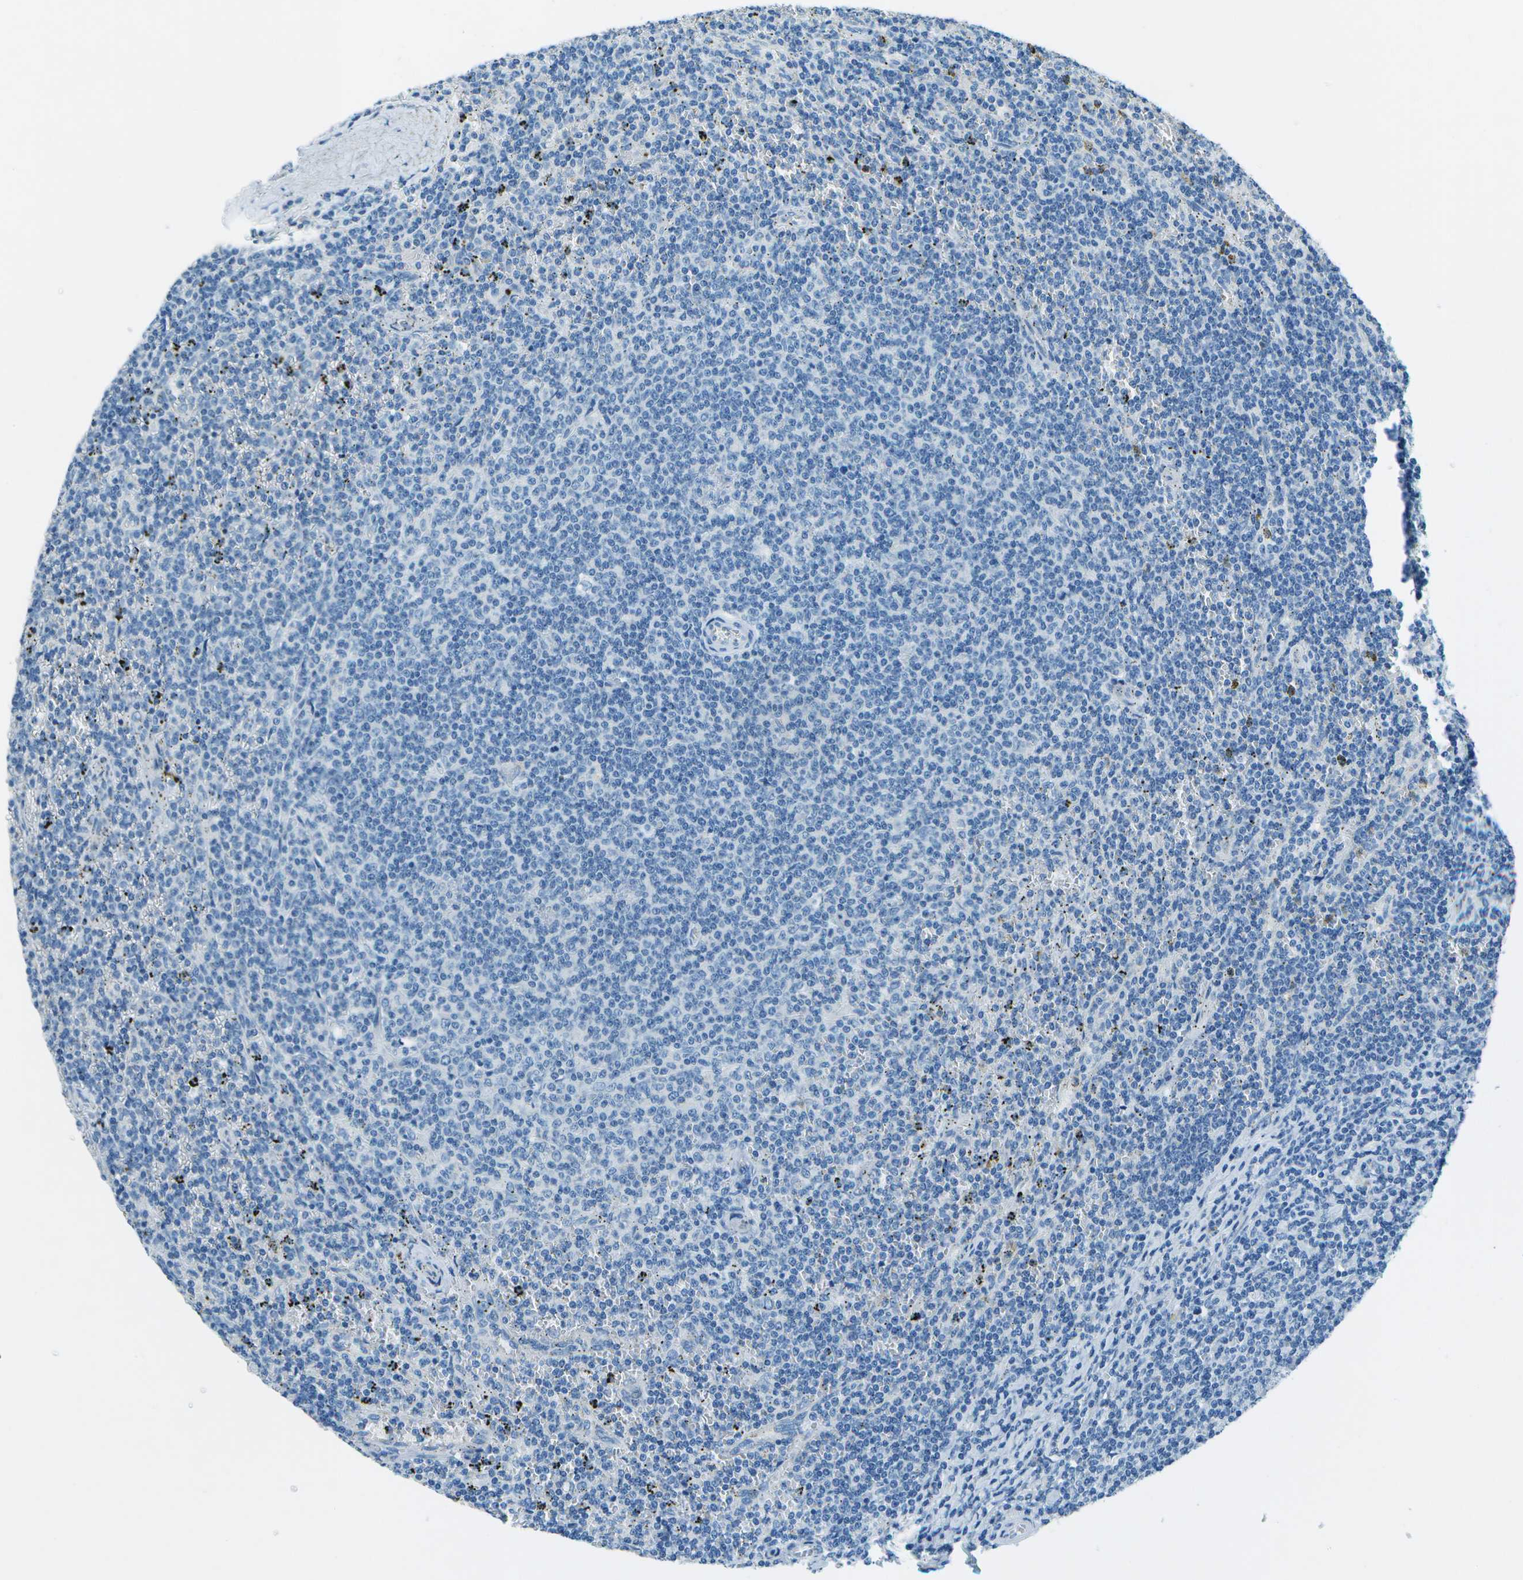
{"staining": {"intensity": "negative", "quantity": "none", "location": "none"}, "tissue": "lymphoma", "cell_type": "Tumor cells", "image_type": "cancer", "snomed": [{"axis": "morphology", "description": "Malignant lymphoma, non-Hodgkin's type, Low grade"}, {"axis": "topography", "description": "Spleen"}], "caption": "IHC photomicrograph of neoplastic tissue: human lymphoma stained with DAB (3,3'-diaminobenzidine) exhibits no significant protein expression in tumor cells. (DAB IHC visualized using brightfield microscopy, high magnification).", "gene": "SLC16A10", "patient": {"sex": "female", "age": 50}}